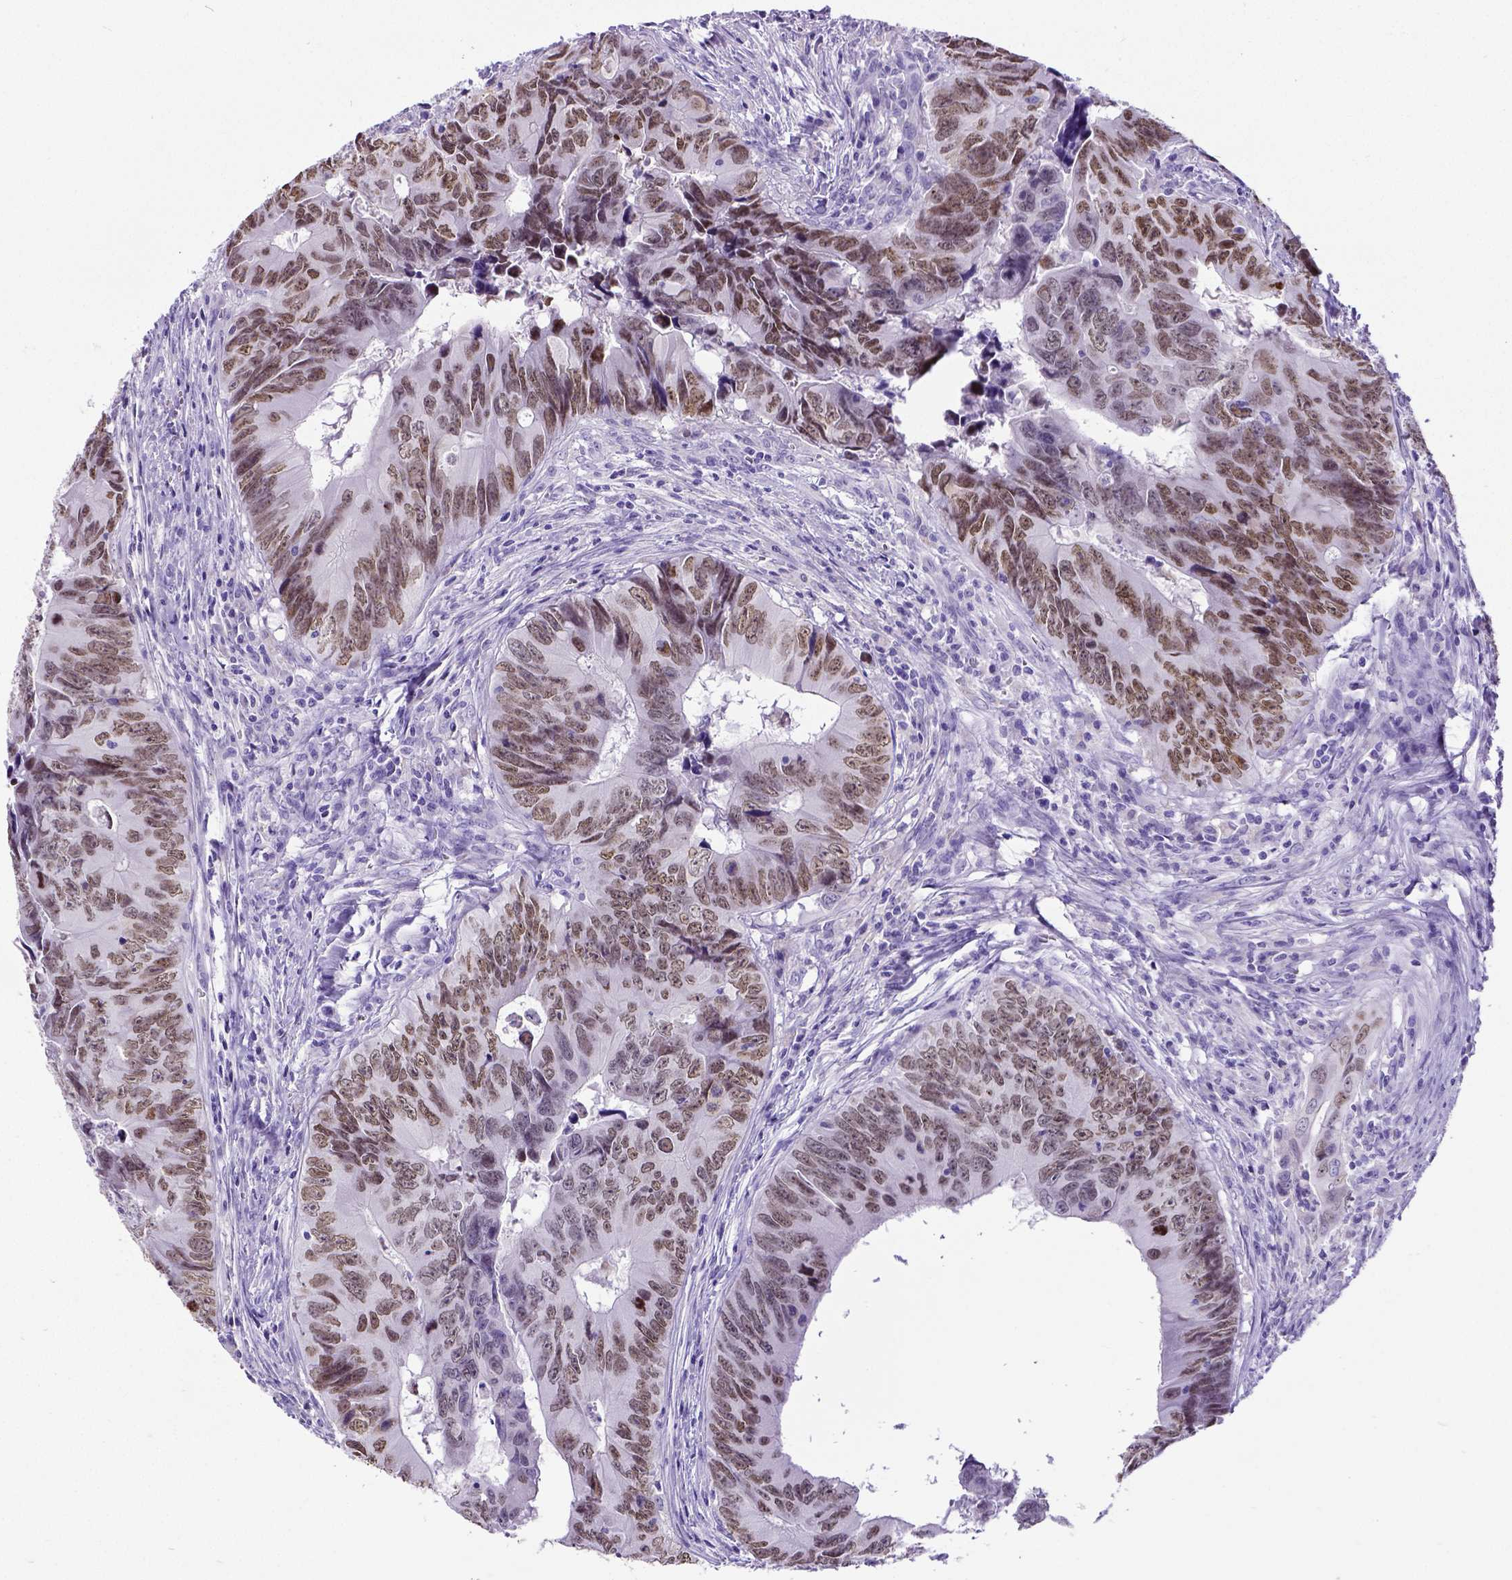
{"staining": {"intensity": "moderate", "quantity": "25%-75%", "location": "nuclear"}, "tissue": "colorectal cancer", "cell_type": "Tumor cells", "image_type": "cancer", "snomed": [{"axis": "morphology", "description": "Adenocarcinoma, NOS"}, {"axis": "topography", "description": "Colon"}], "caption": "This micrograph shows adenocarcinoma (colorectal) stained with immunohistochemistry (IHC) to label a protein in brown. The nuclear of tumor cells show moderate positivity for the protein. Nuclei are counter-stained blue.", "gene": "SATB2", "patient": {"sex": "female", "age": 82}}